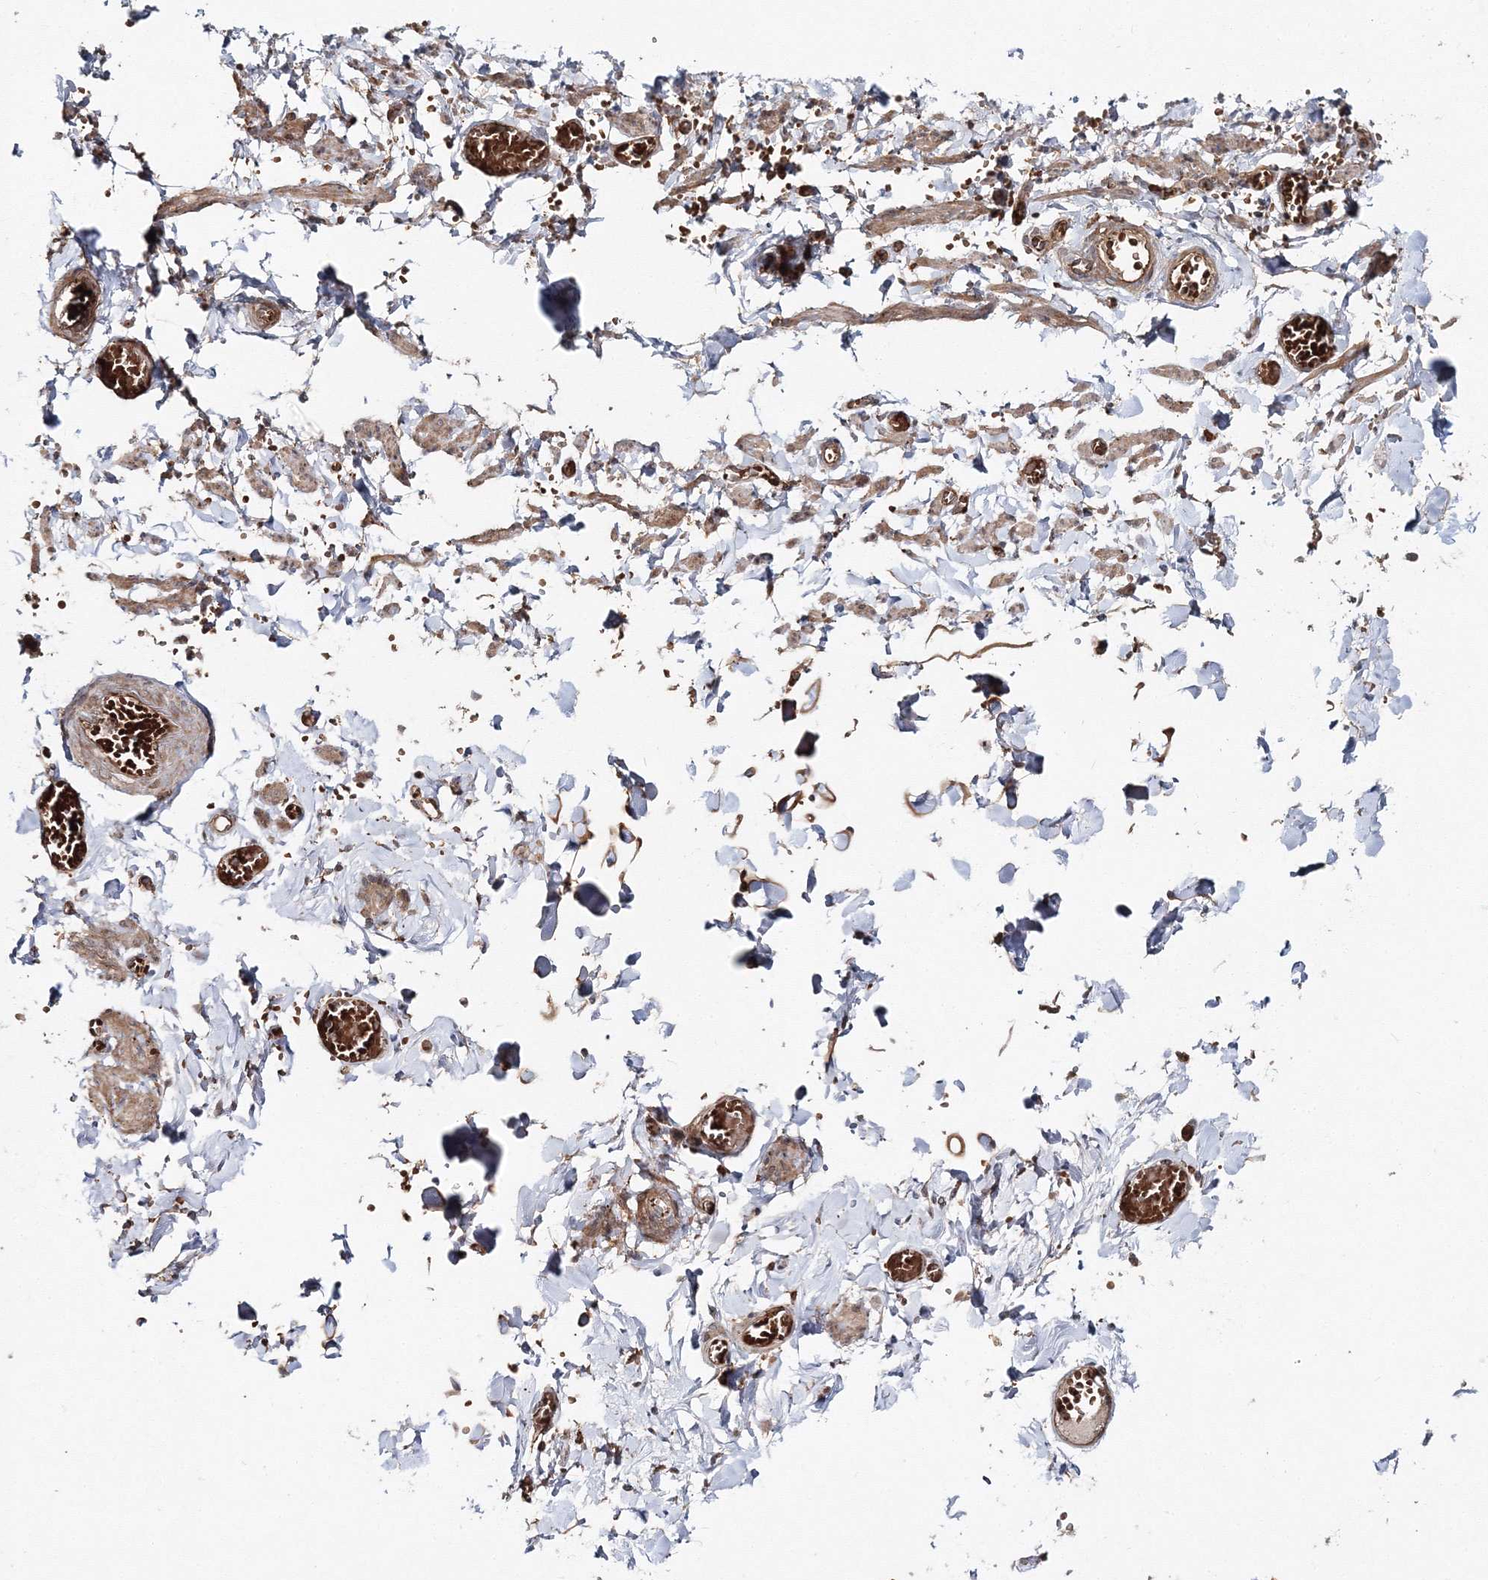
{"staining": {"intensity": "negative", "quantity": "none", "location": "none"}, "tissue": "adipose tissue", "cell_type": "Adipocytes", "image_type": "normal", "snomed": [{"axis": "morphology", "description": "Normal tissue, NOS"}, {"axis": "topography", "description": "Vascular tissue"}, {"axis": "topography", "description": "Fallopian tube"}, {"axis": "topography", "description": "Ovary"}], "caption": "Immunohistochemistry (IHC) photomicrograph of unremarkable human adipose tissue stained for a protein (brown), which shows no positivity in adipocytes. (DAB (3,3'-diaminobenzidine) immunohistochemistry (IHC), high magnification).", "gene": "PCBD2", "patient": {"sex": "female", "age": 67}}